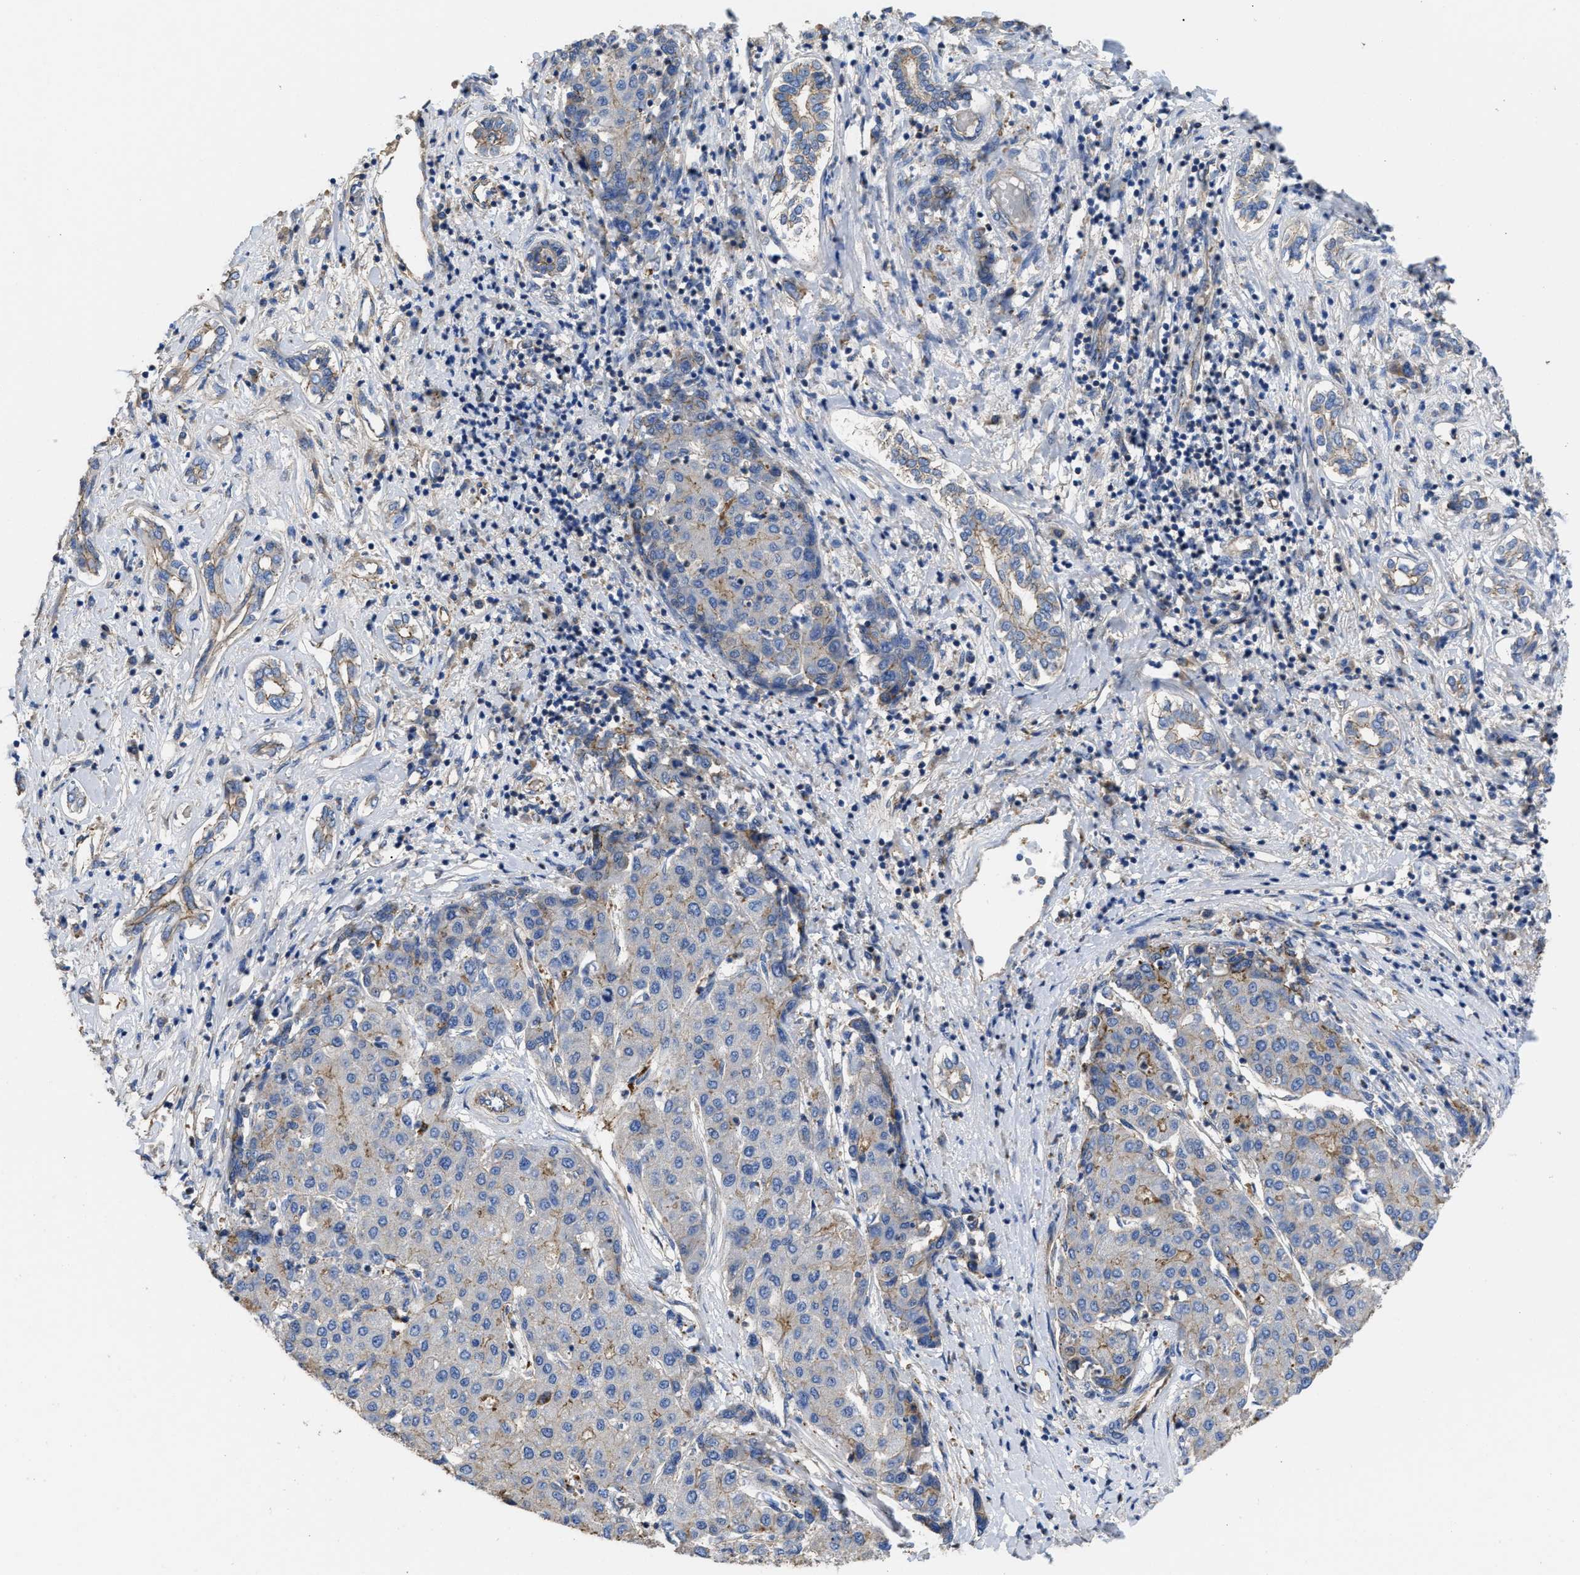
{"staining": {"intensity": "negative", "quantity": "none", "location": "none"}, "tissue": "liver cancer", "cell_type": "Tumor cells", "image_type": "cancer", "snomed": [{"axis": "morphology", "description": "Carcinoma, Hepatocellular, NOS"}, {"axis": "topography", "description": "Liver"}], "caption": "A histopathology image of liver hepatocellular carcinoma stained for a protein shows no brown staining in tumor cells.", "gene": "USP4", "patient": {"sex": "male", "age": 65}}